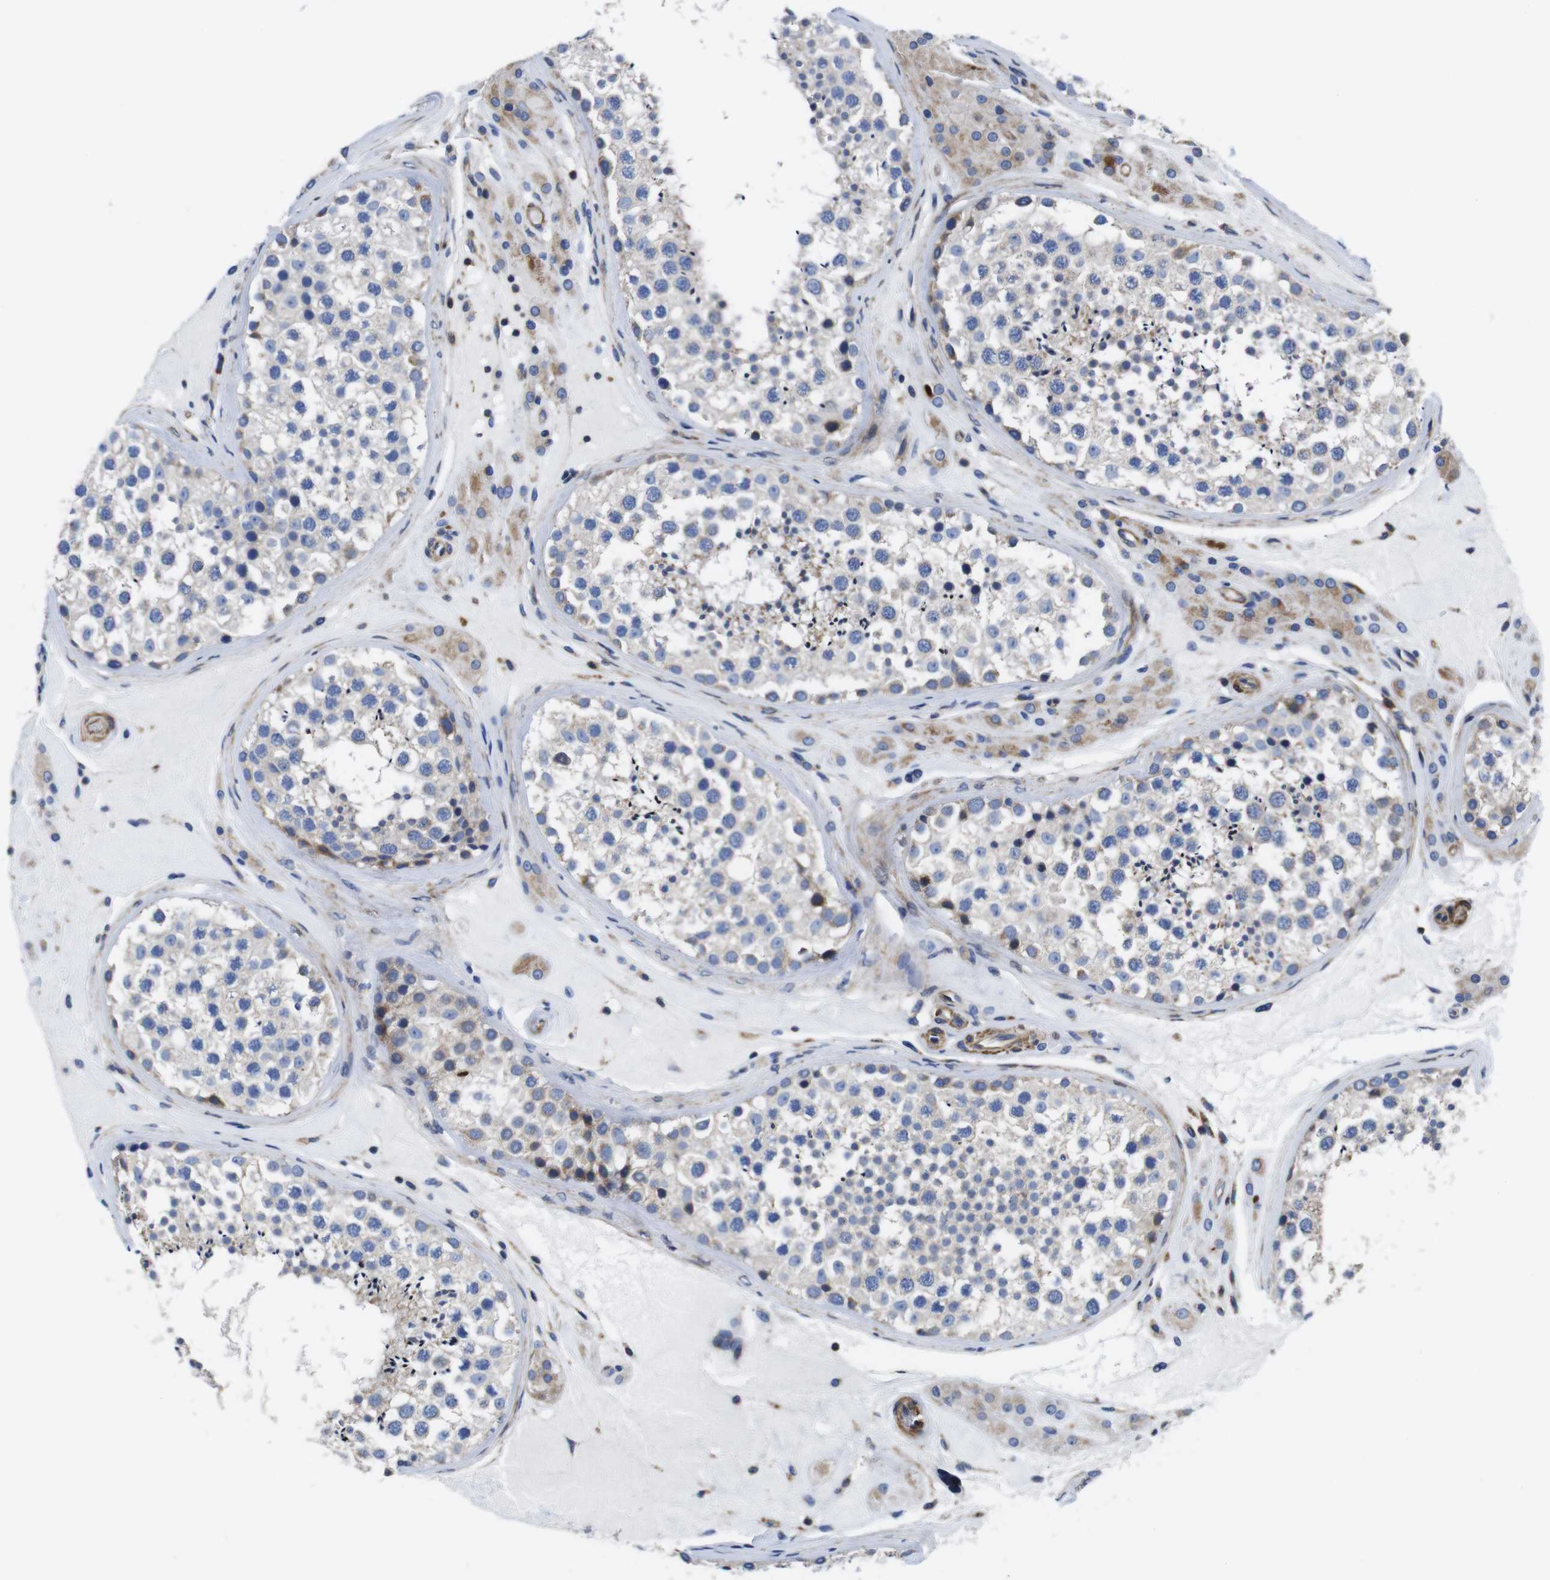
{"staining": {"intensity": "moderate", "quantity": "<25%", "location": "cytoplasmic/membranous"}, "tissue": "testis", "cell_type": "Cells in seminiferous ducts", "image_type": "normal", "snomed": [{"axis": "morphology", "description": "Normal tissue, NOS"}, {"axis": "topography", "description": "Testis"}], "caption": "Immunohistochemical staining of normal human testis reveals low levels of moderate cytoplasmic/membranous staining in about <25% of cells in seminiferous ducts.", "gene": "GPR4", "patient": {"sex": "male", "age": 46}}